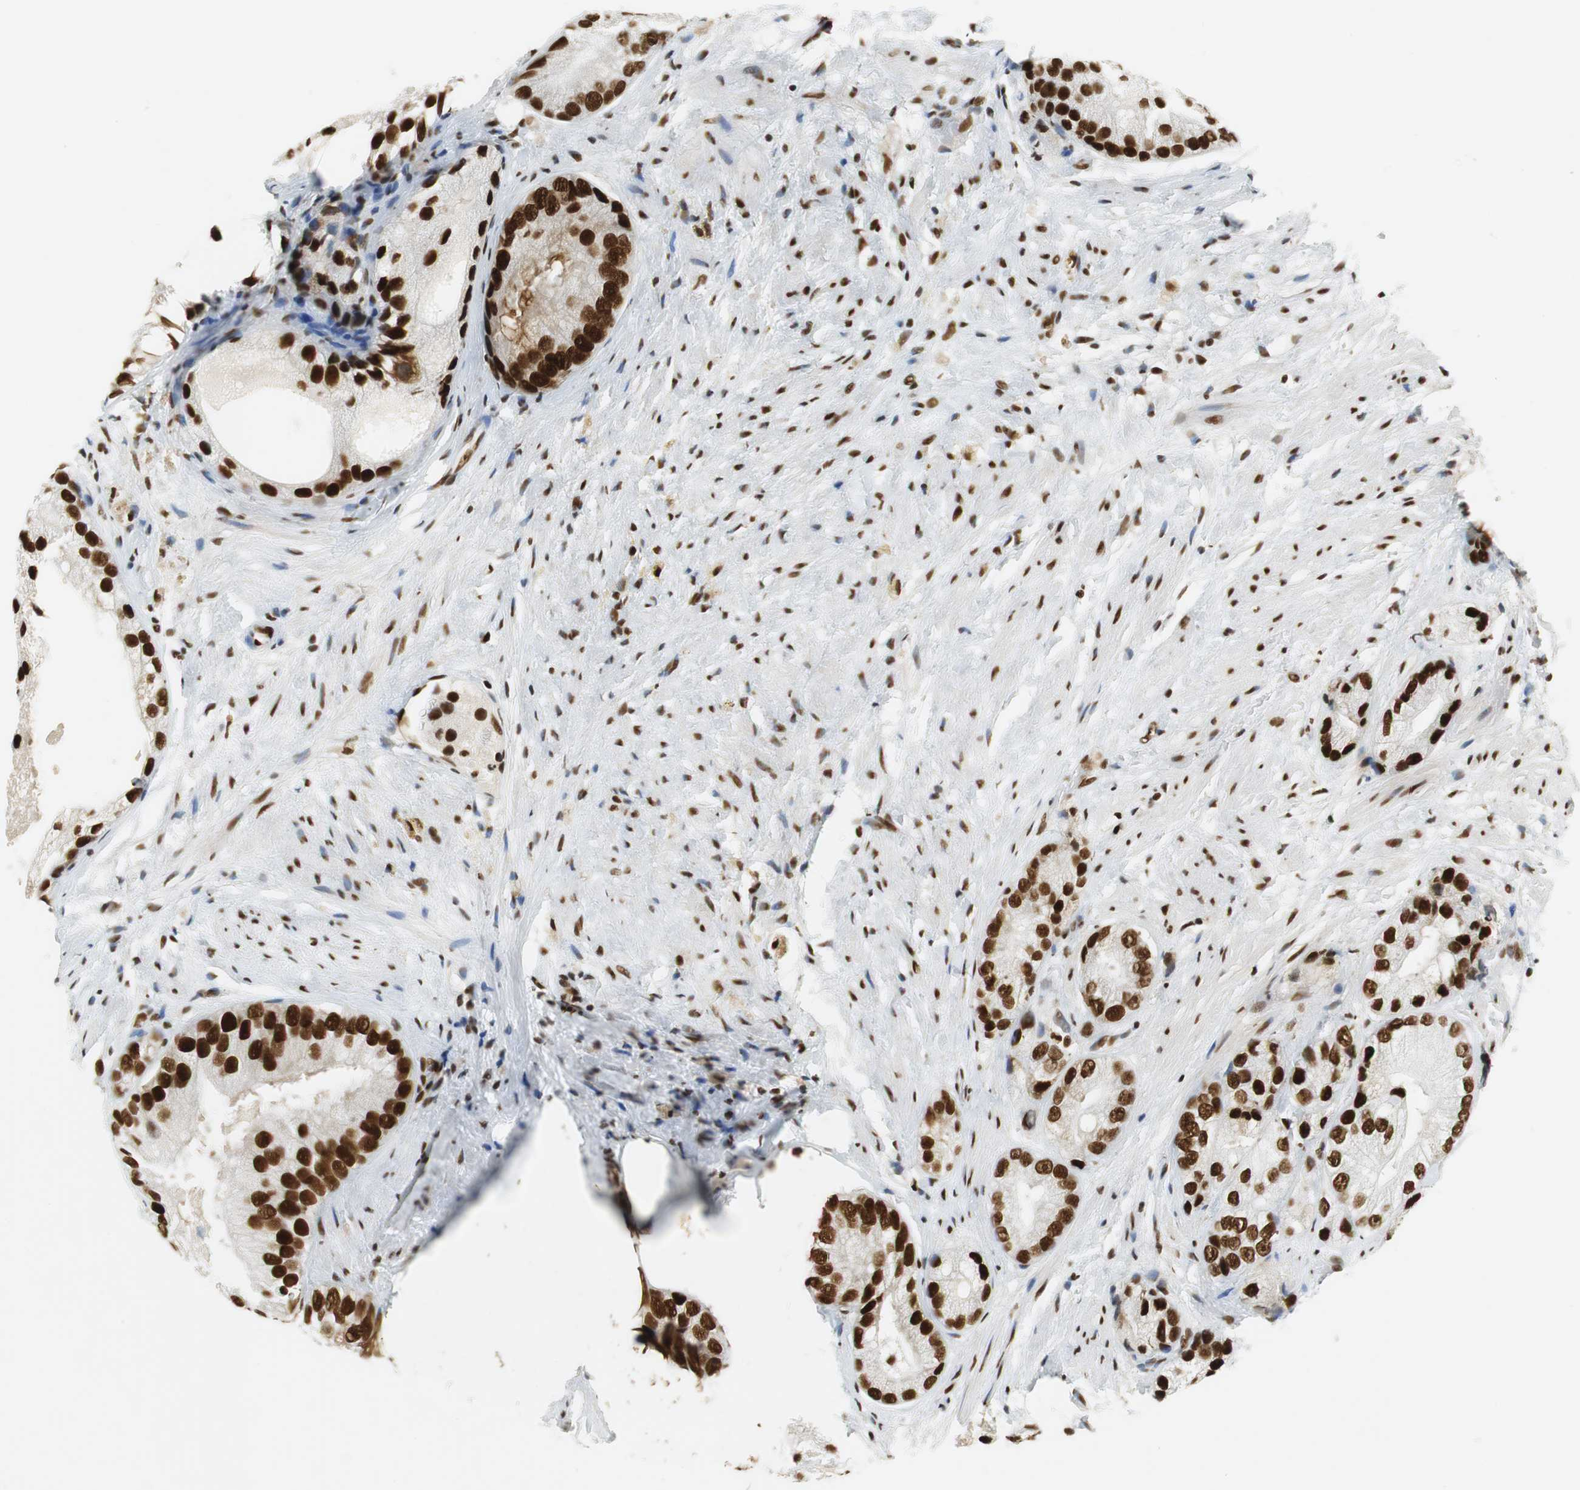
{"staining": {"intensity": "strong", "quantity": ">75%", "location": "nuclear"}, "tissue": "prostate cancer", "cell_type": "Tumor cells", "image_type": "cancer", "snomed": [{"axis": "morphology", "description": "Adenocarcinoma, Low grade"}, {"axis": "topography", "description": "Prostate"}], "caption": "This image displays low-grade adenocarcinoma (prostate) stained with IHC to label a protein in brown. The nuclear of tumor cells show strong positivity for the protein. Nuclei are counter-stained blue.", "gene": "PRKDC", "patient": {"sex": "male", "age": 69}}